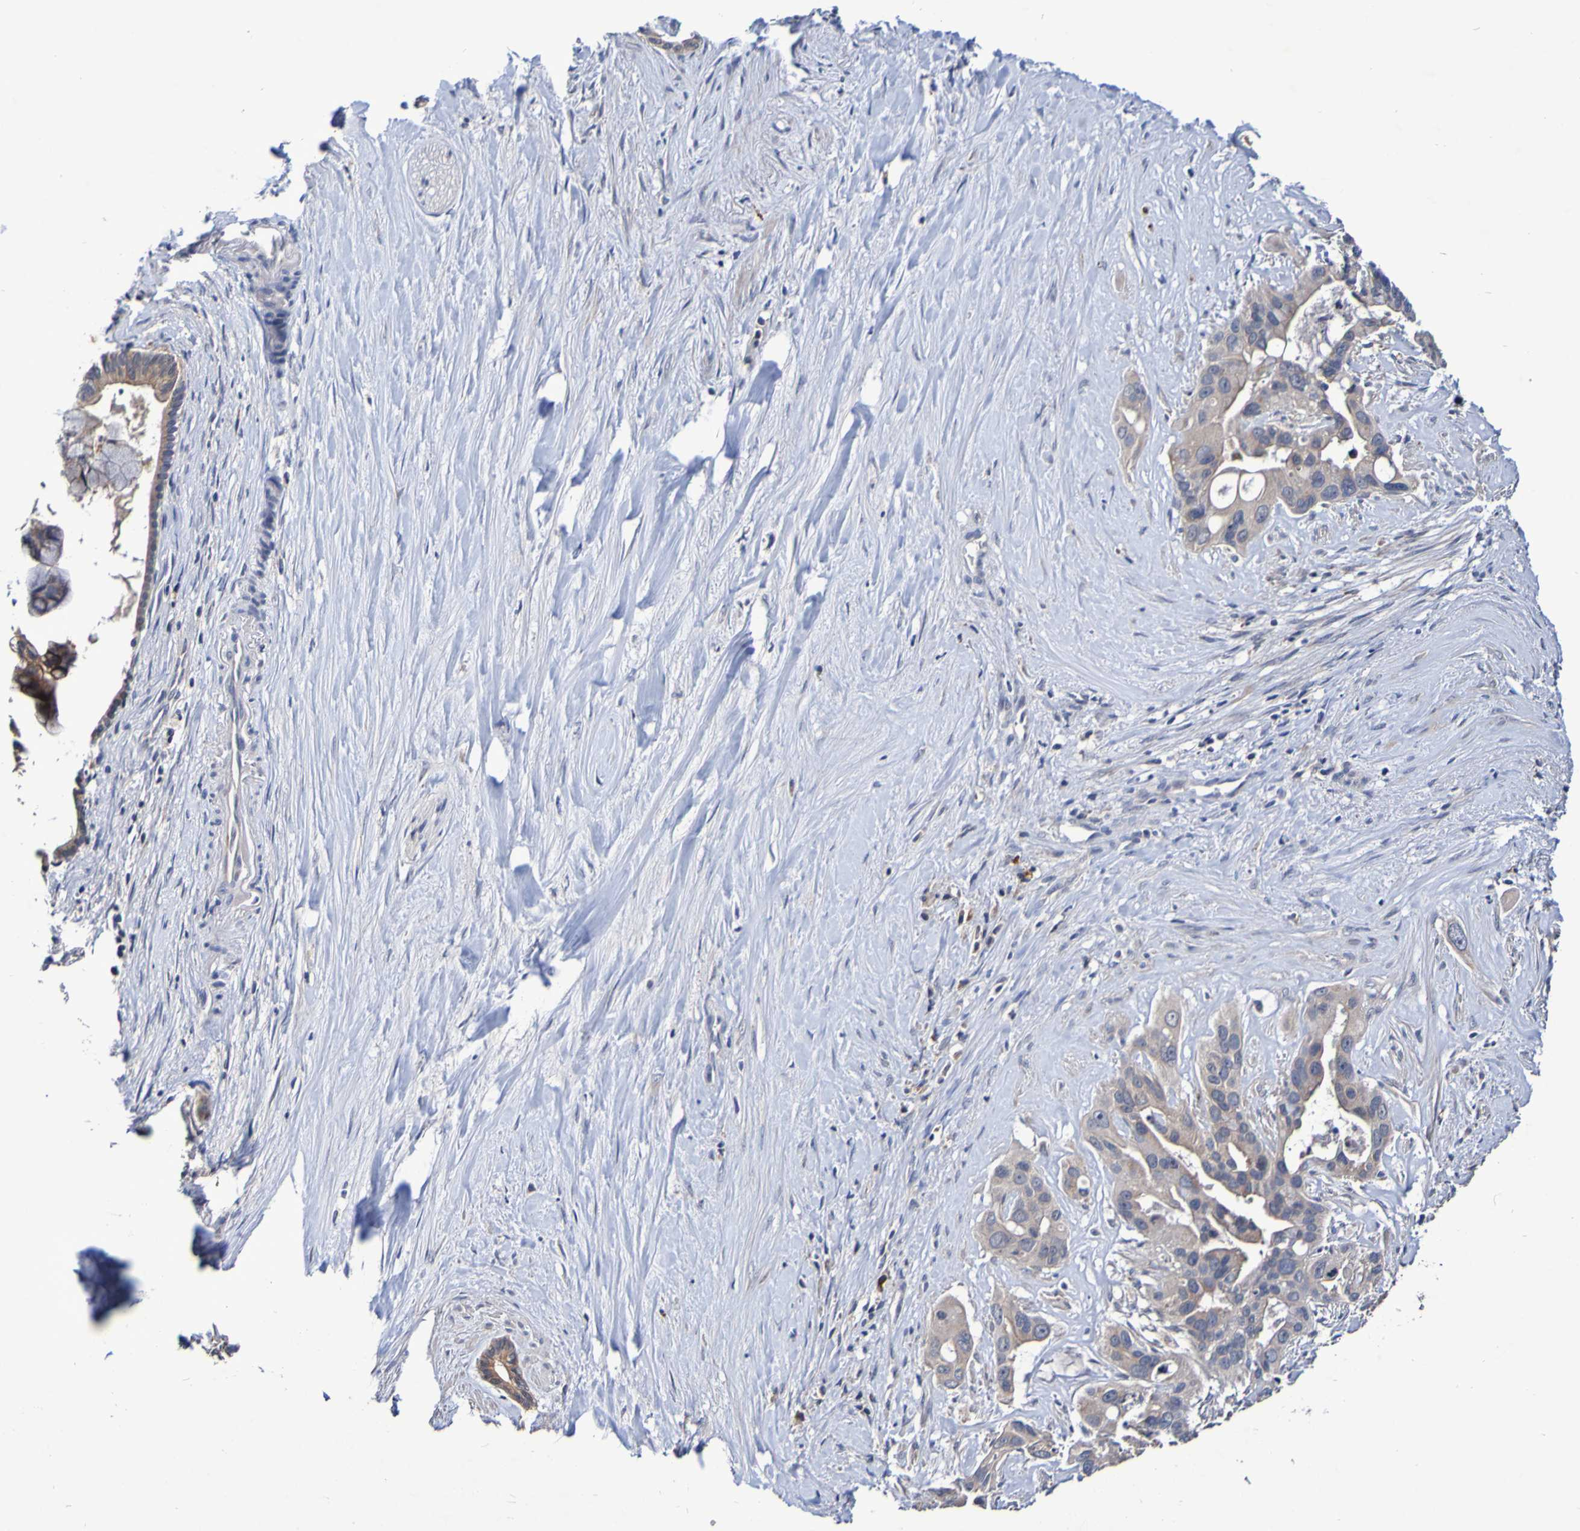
{"staining": {"intensity": "negative", "quantity": "none", "location": "none"}, "tissue": "liver cancer", "cell_type": "Tumor cells", "image_type": "cancer", "snomed": [{"axis": "morphology", "description": "Cholangiocarcinoma"}, {"axis": "topography", "description": "Liver"}], "caption": "Immunohistochemical staining of human liver cancer (cholangiocarcinoma) shows no significant expression in tumor cells.", "gene": "PTP4A2", "patient": {"sex": "female", "age": 65}}